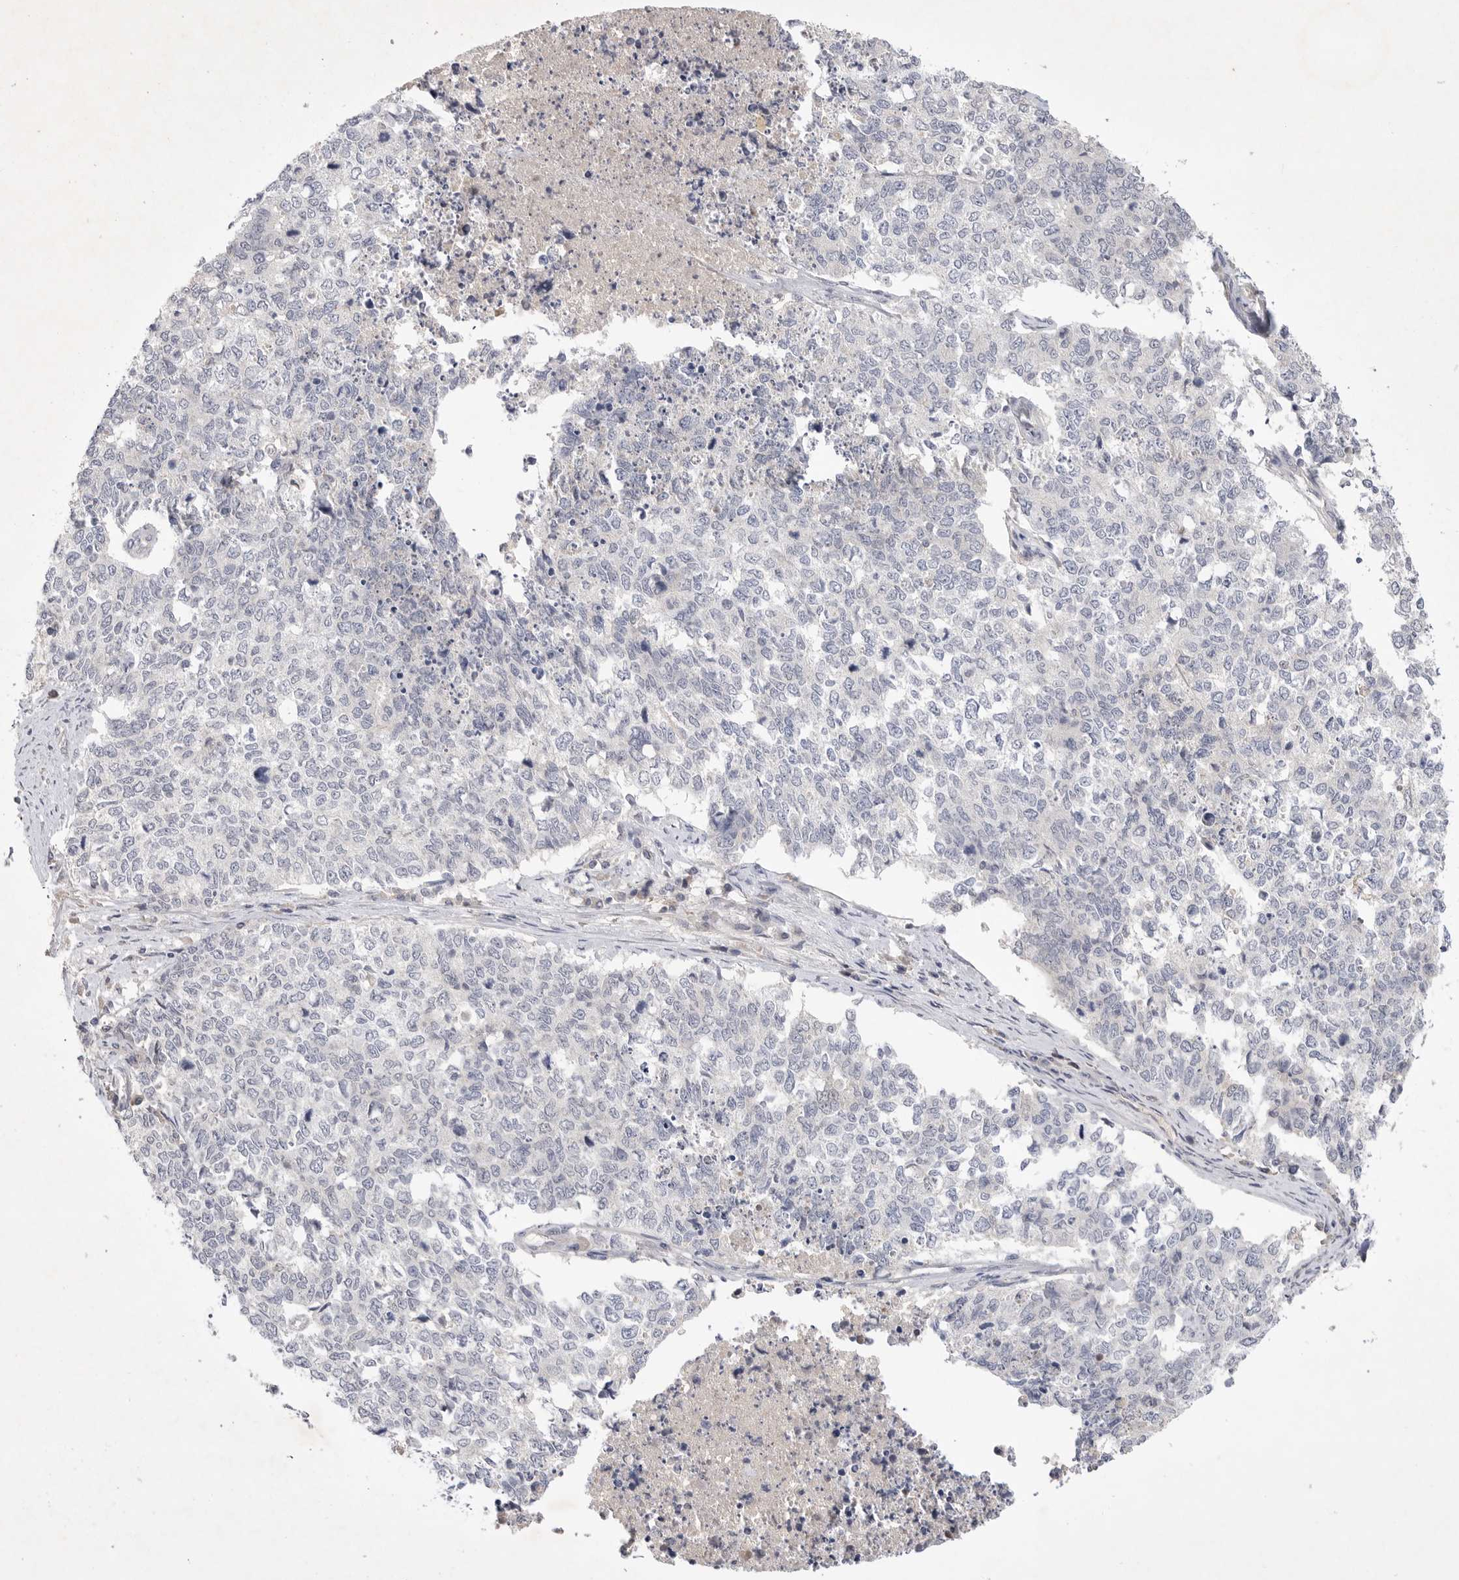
{"staining": {"intensity": "negative", "quantity": "none", "location": "none"}, "tissue": "cervical cancer", "cell_type": "Tumor cells", "image_type": "cancer", "snomed": [{"axis": "morphology", "description": "Squamous cell carcinoma, NOS"}, {"axis": "topography", "description": "Cervix"}], "caption": "This is a image of immunohistochemistry (IHC) staining of cervical cancer, which shows no positivity in tumor cells. (DAB (3,3'-diaminobenzidine) immunohistochemistry with hematoxylin counter stain).", "gene": "ITGAD", "patient": {"sex": "female", "age": 63}}